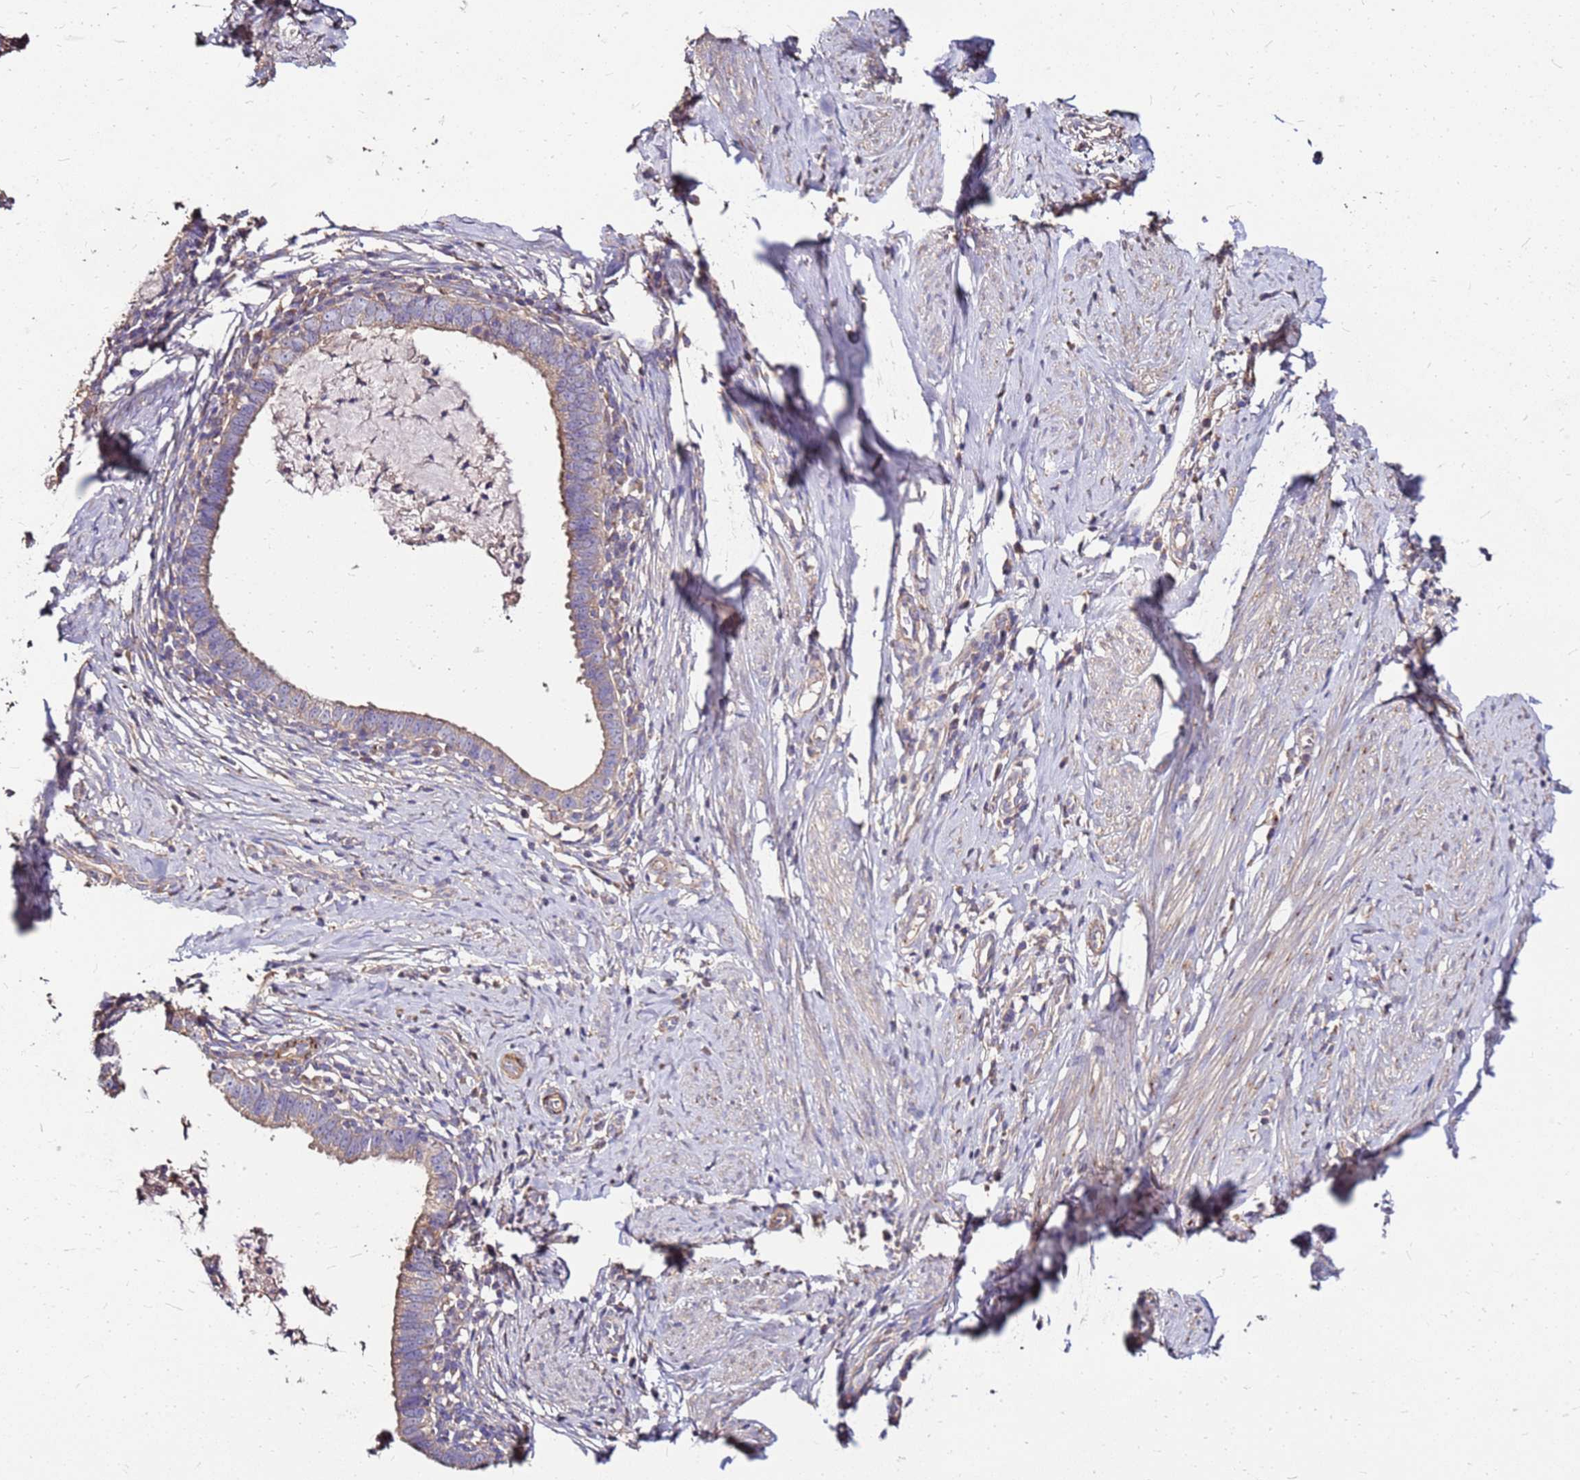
{"staining": {"intensity": "weak", "quantity": "25%-75%", "location": "cytoplasmic/membranous"}, "tissue": "cervical cancer", "cell_type": "Tumor cells", "image_type": "cancer", "snomed": [{"axis": "morphology", "description": "Adenocarcinoma, NOS"}, {"axis": "topography", "description": "Cervix"}], "caption": "Immunohistochemistry photomicrograph of cervical adenocarcinoma stained for a protein (brown), which shows low levels of weak cytoplasmic/membranous positivity in approximately 25%-75% of tumor cells.", "gene": "EXD3", "patient": {"sex": "female", "age": 36}}